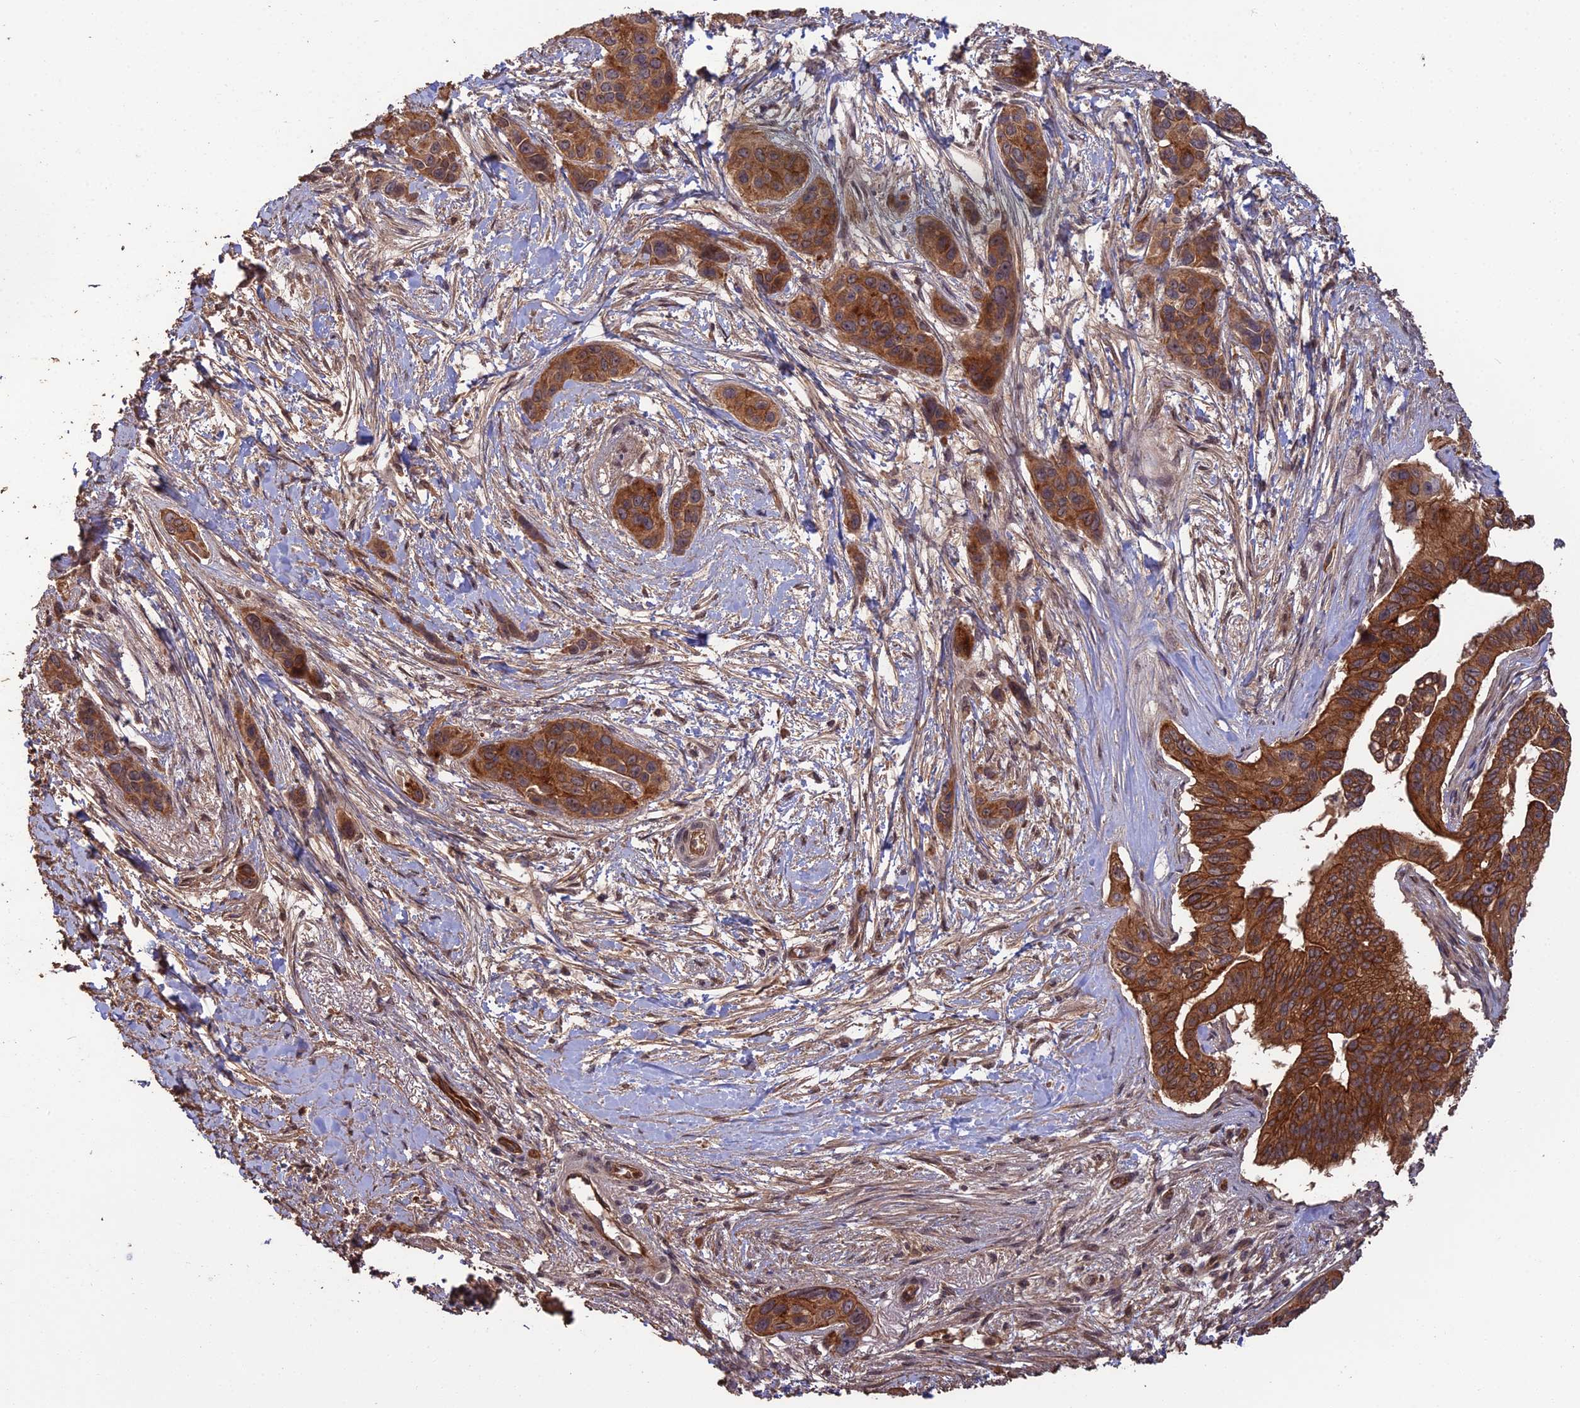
{"staining": {"intensity": "strong", "quantity": ">75%", "location": "cytoplasmic/membranous"}, "tissue": "pancreatic cancer", "cell_type": "Tumor cells", "image_type": "cancer", "snomed": [{"axis": "morphology", "description": "Adenocarcinoma, NOS"}, {"axis": "topography", "description": "Pancreas"}], "caption": "IHC staining of pancreatic adenocarcinoma, which demonstrates high levels of strong cytoplasmic/membranous staining in about >75% of tumor cells indicating strong cytoplasmic/membranous protein expression. The staining was performed using DAB (brown) for protein detection and nuclei were counterstained in hematoxylin (blue).", "gene": "RALGAPA2", "patient": {"sex": "male", "age": 72}}